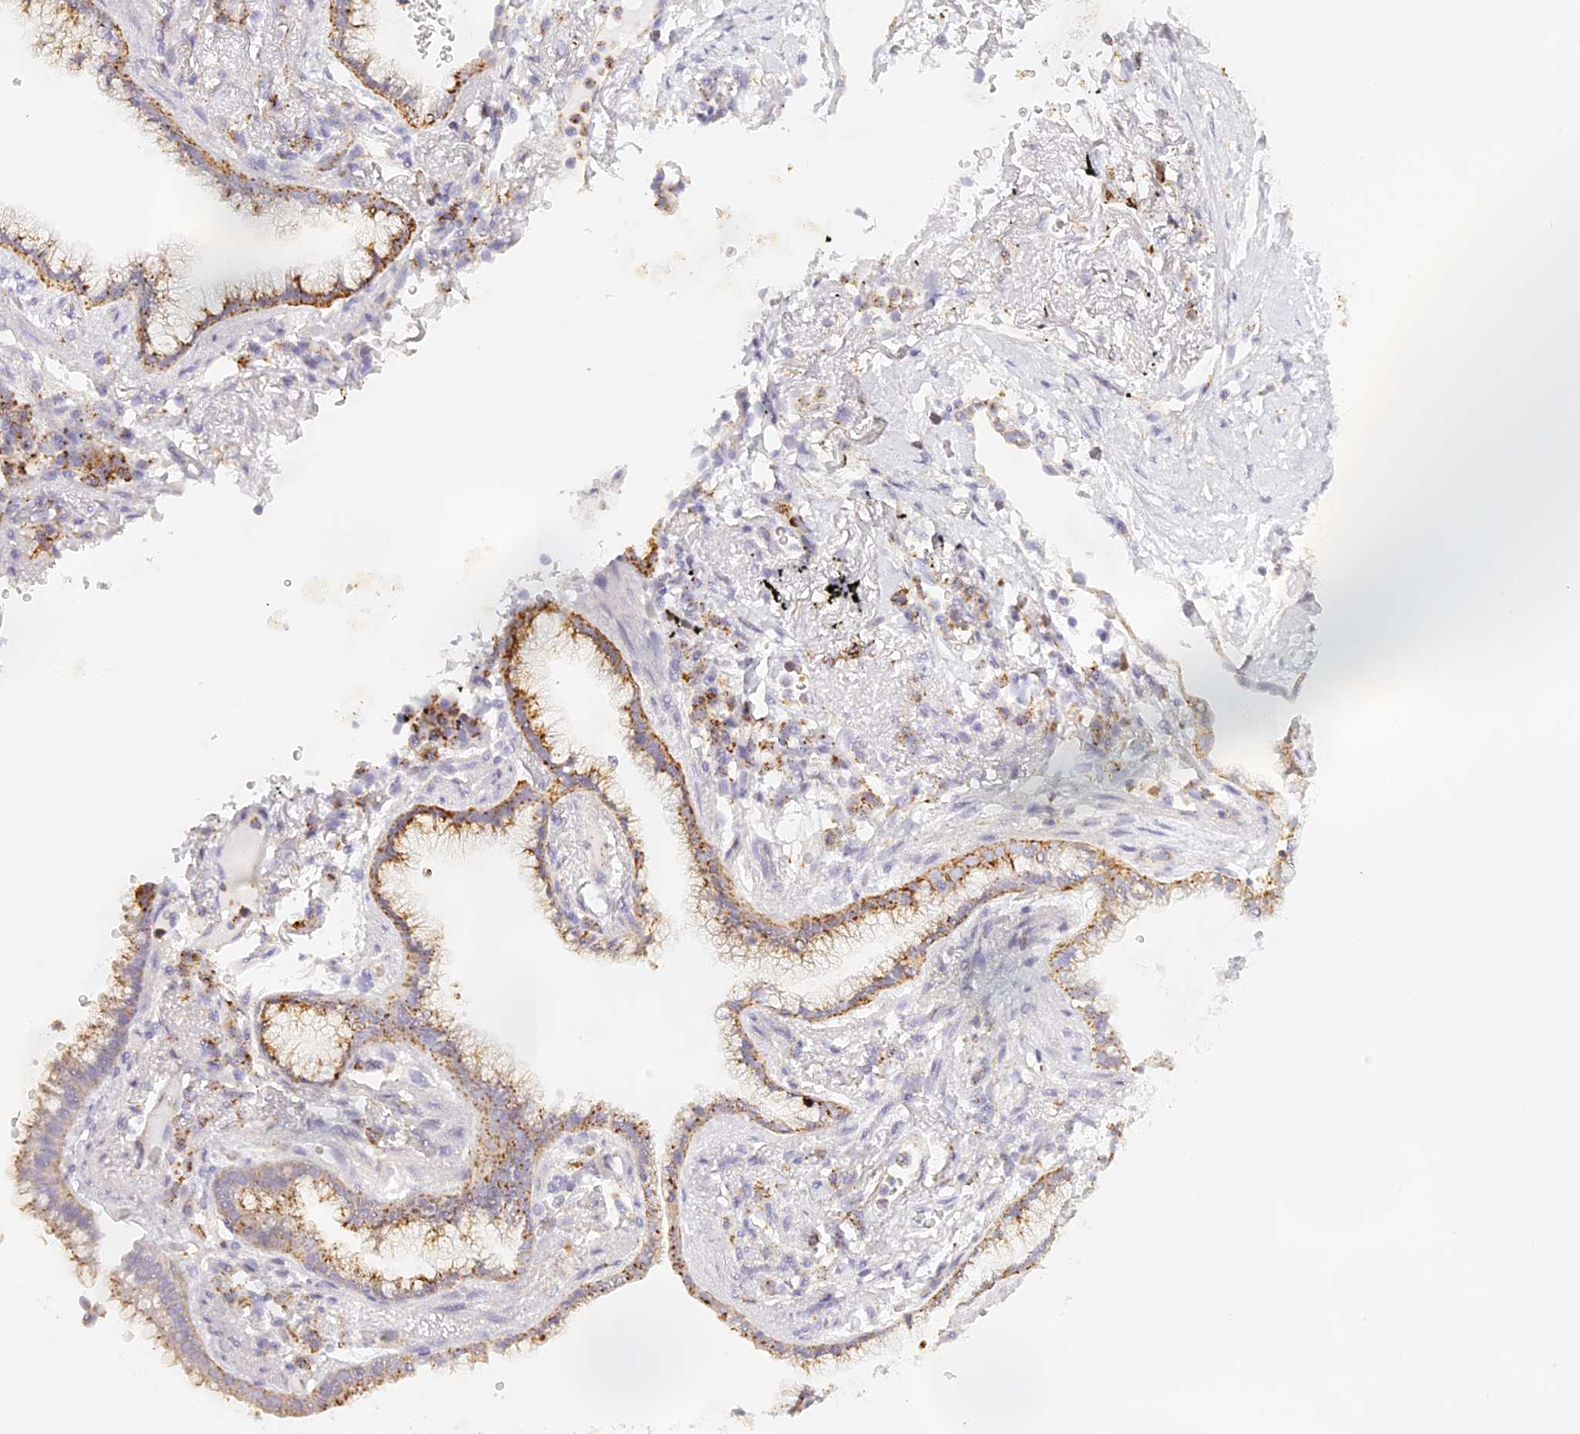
{"staining": {"intensity": "moderate", "quantity": ">75%", "location": "cytoplasmic/membranous"}, "tissue": "lung cancer", "cell_type": "Tumor cells", "image_type": "cancer", "snomed": [{"axis": "morphology", "description": "Adenocarcinoma, NOS"}, {"axis": "topography", "description": "Lung"}], "caption": "Lung adenocarcinoma stained for a protein (brown) reveals moderate cytoplasmic/membranous positive staining in approximately >75% of tumor cells.", "gene": "LAMP2", "patient": {"sex": "female", "age": 70}}